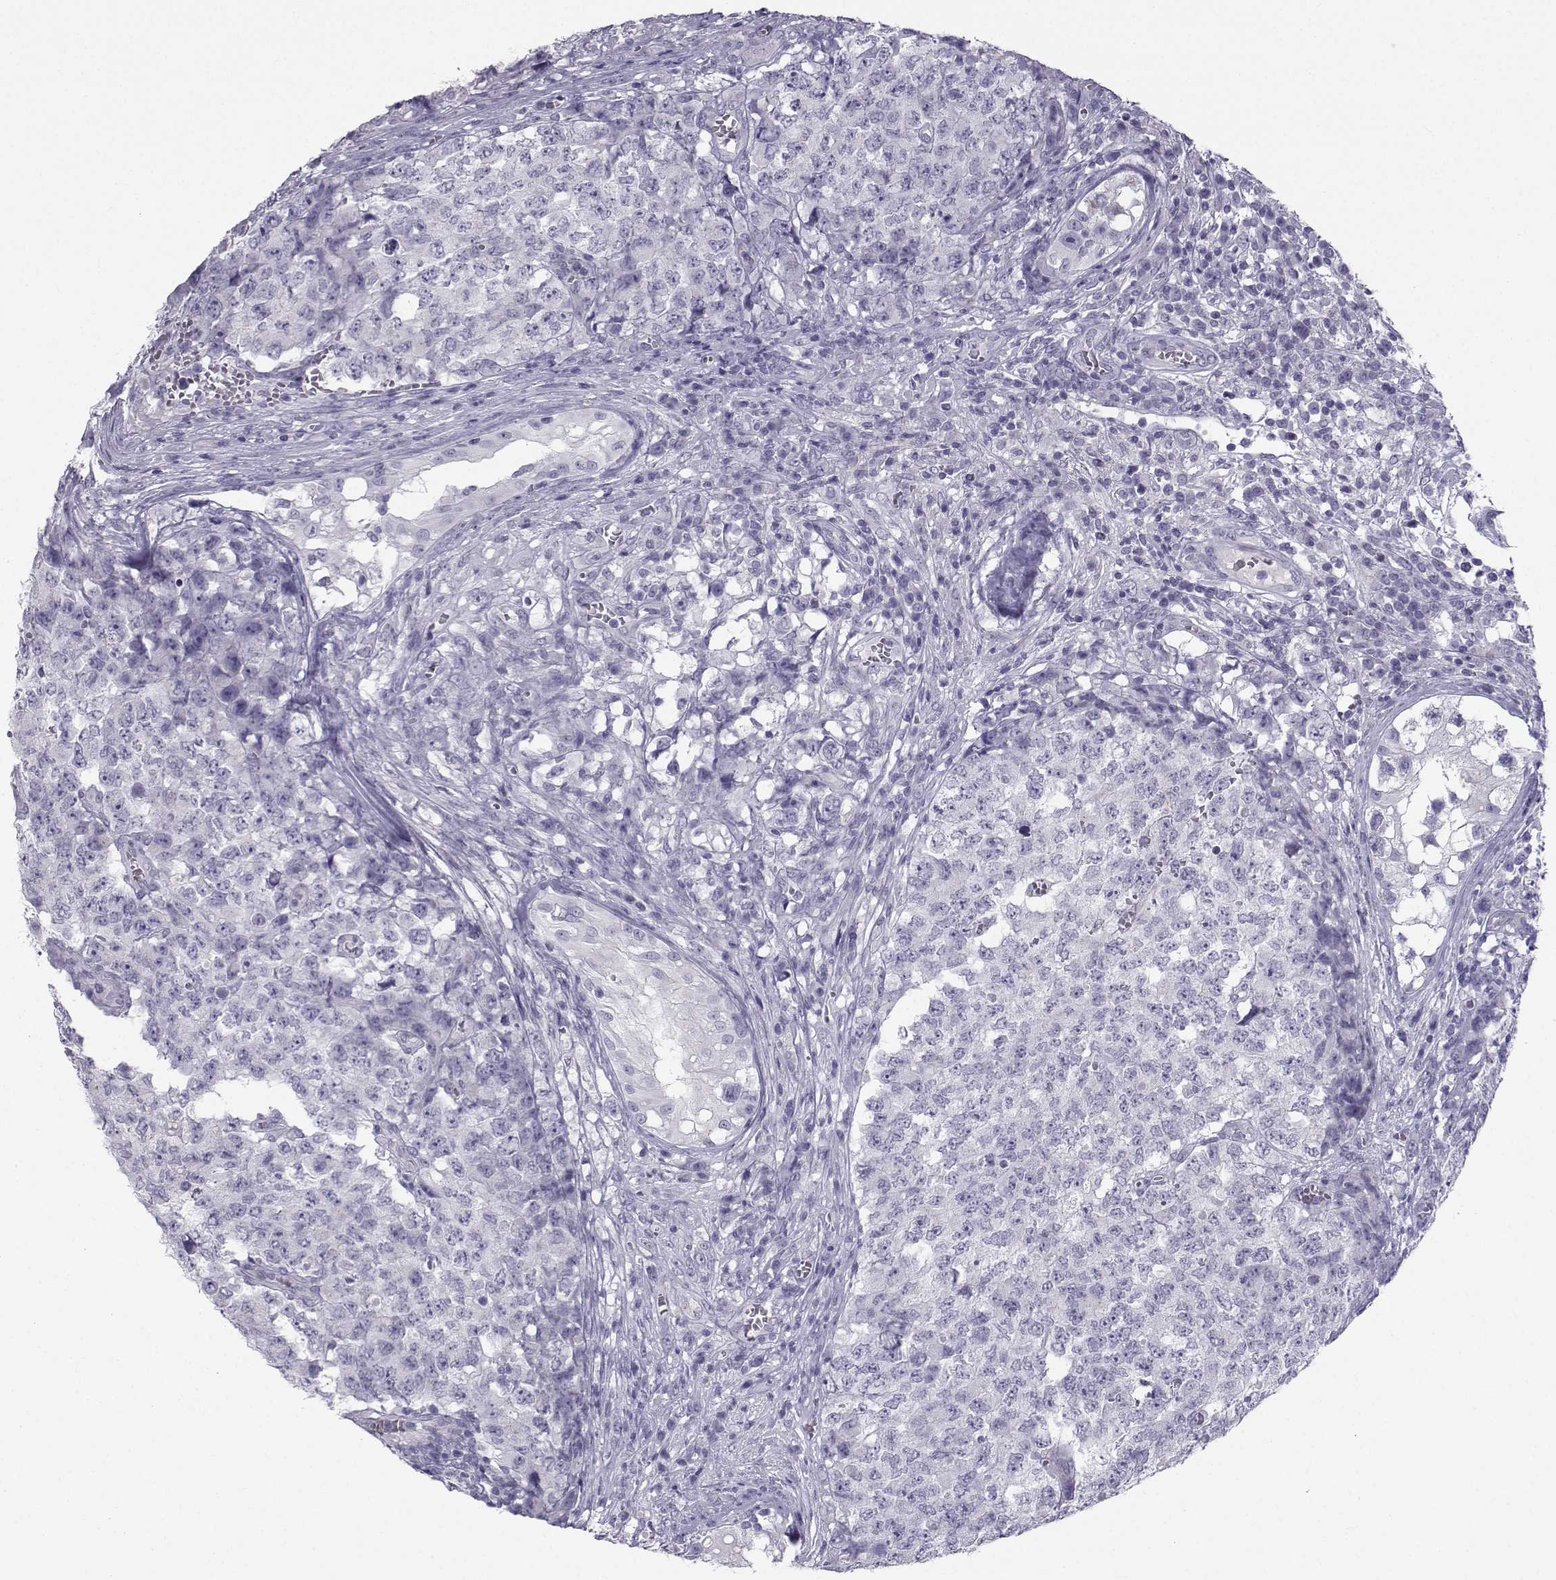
{"staining": {"intensity": "negative", "quantity": "none", "location": "none"}, "tissue": "testis cancer", "cell_type": "Tumor cells", "image_type": "cancer", "snomed": [{"axis": "morphology", "description": "Carcinoma, Embryonal, NOS"}, {"axis": "topography", "description": "Testis"}], "caption": "Immunohistochemistry (IHC) histopathology image of testis cancer (embryonal carcinoma) stained for a protein (brown), which displays no staining in tumor cells.", "gene": "PCSK1N", "patient": {"sex": "male", "age": 23}}